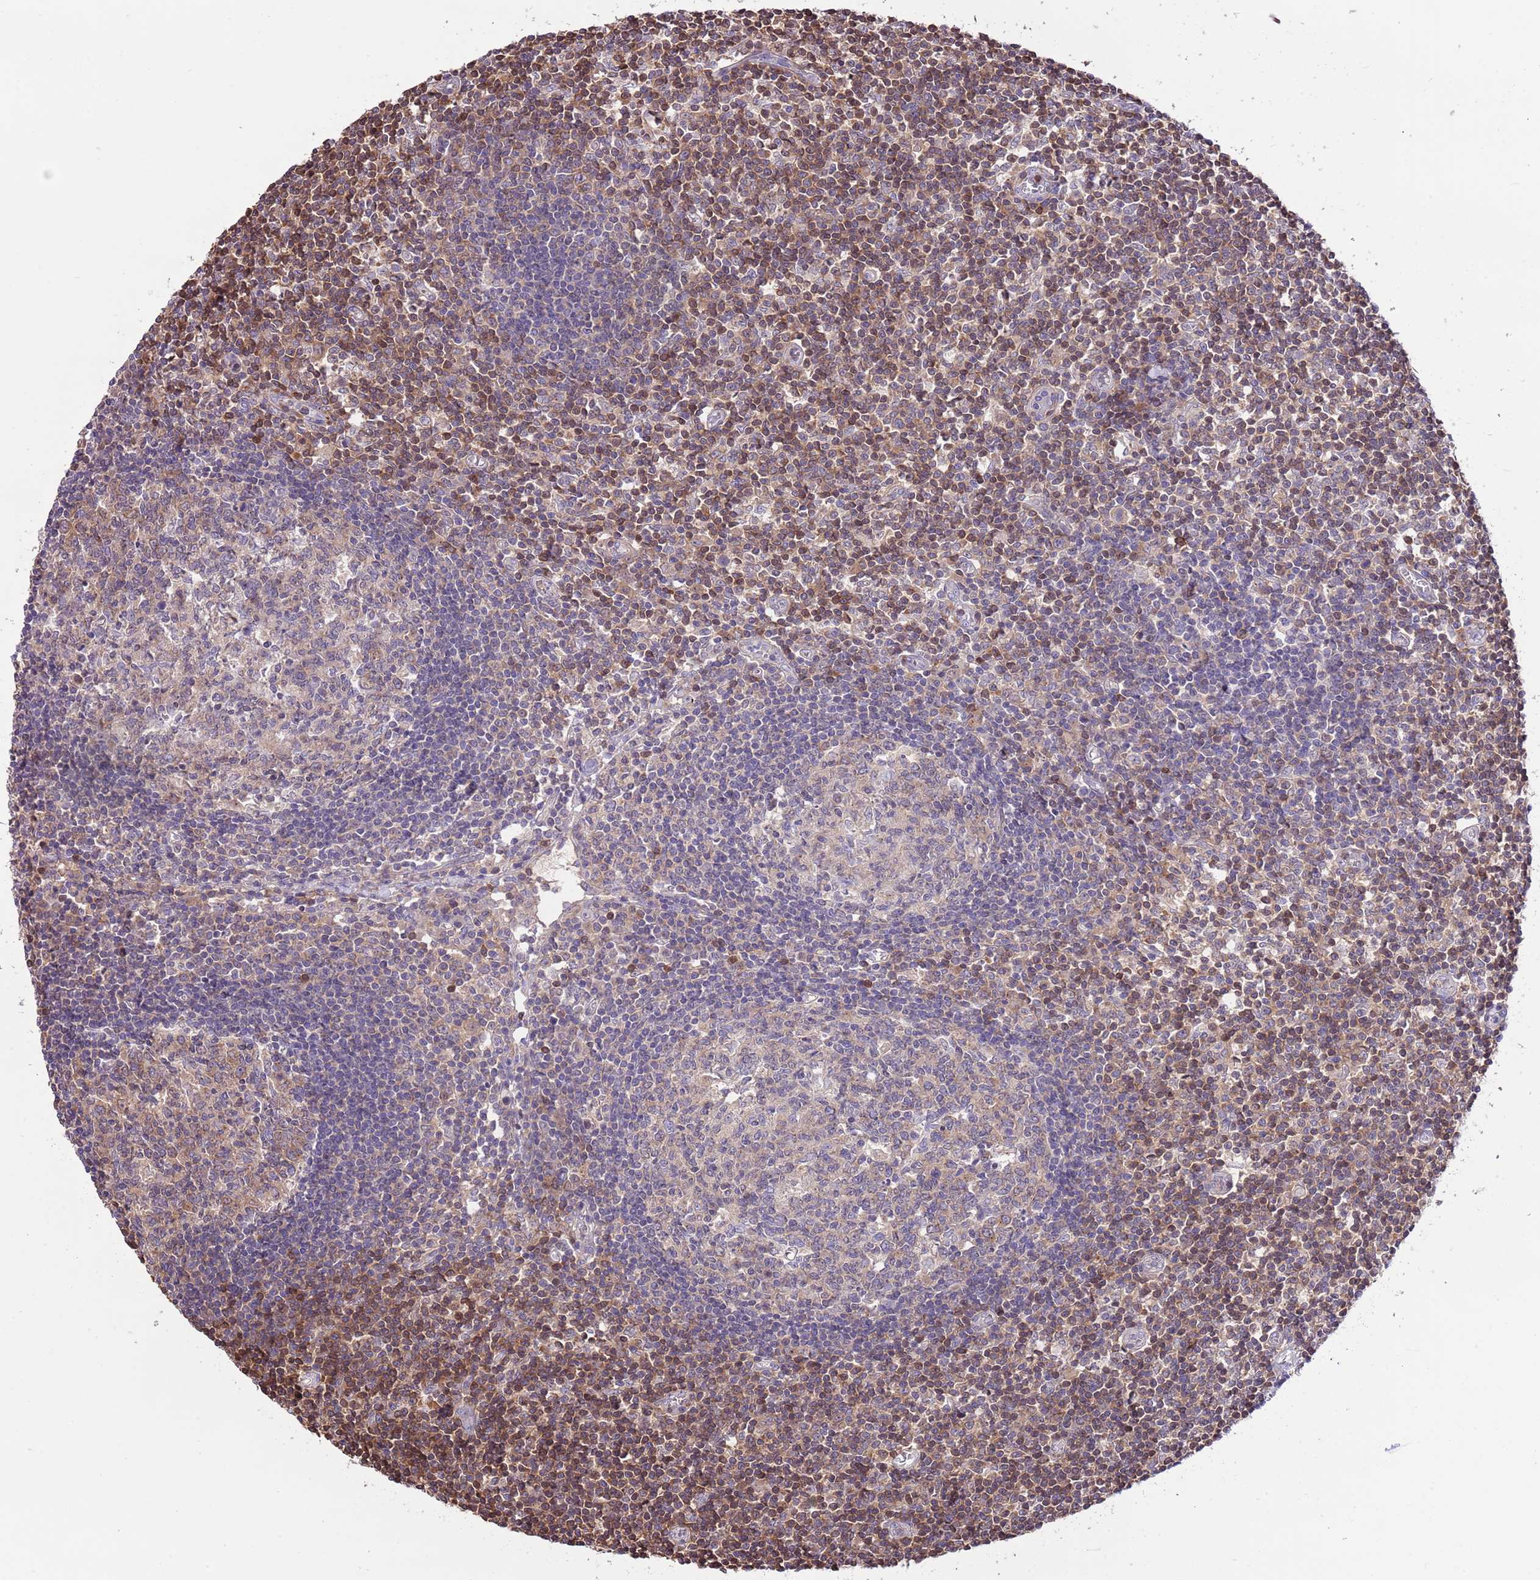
{"staining": {"intensity": "weak", "quantity": ">75%", "location": "cytoplasmic/membranous"}, "tissue": "lymph node", "cell_type": "Germinal center cells", "image_type": "normal", "snomed": [{"axis": "morphology", "description": "Normal tissue, NOS"}, {"axis": "topography", "description": "Lymph node"}], "caption": "Immunohistochemical staining of benign lymph node shows >75% levels of weak cytoplasmic/membranous protein expression in about >75% of germinal center cells. (Stains: DAB (3,3'-diaminobenzidine) in brown, nuclei in blue, Microscopy: brightfield microscopy at high magnification).", "gene": "PRR32", "patient": {"sex": "female", "age": 55}}